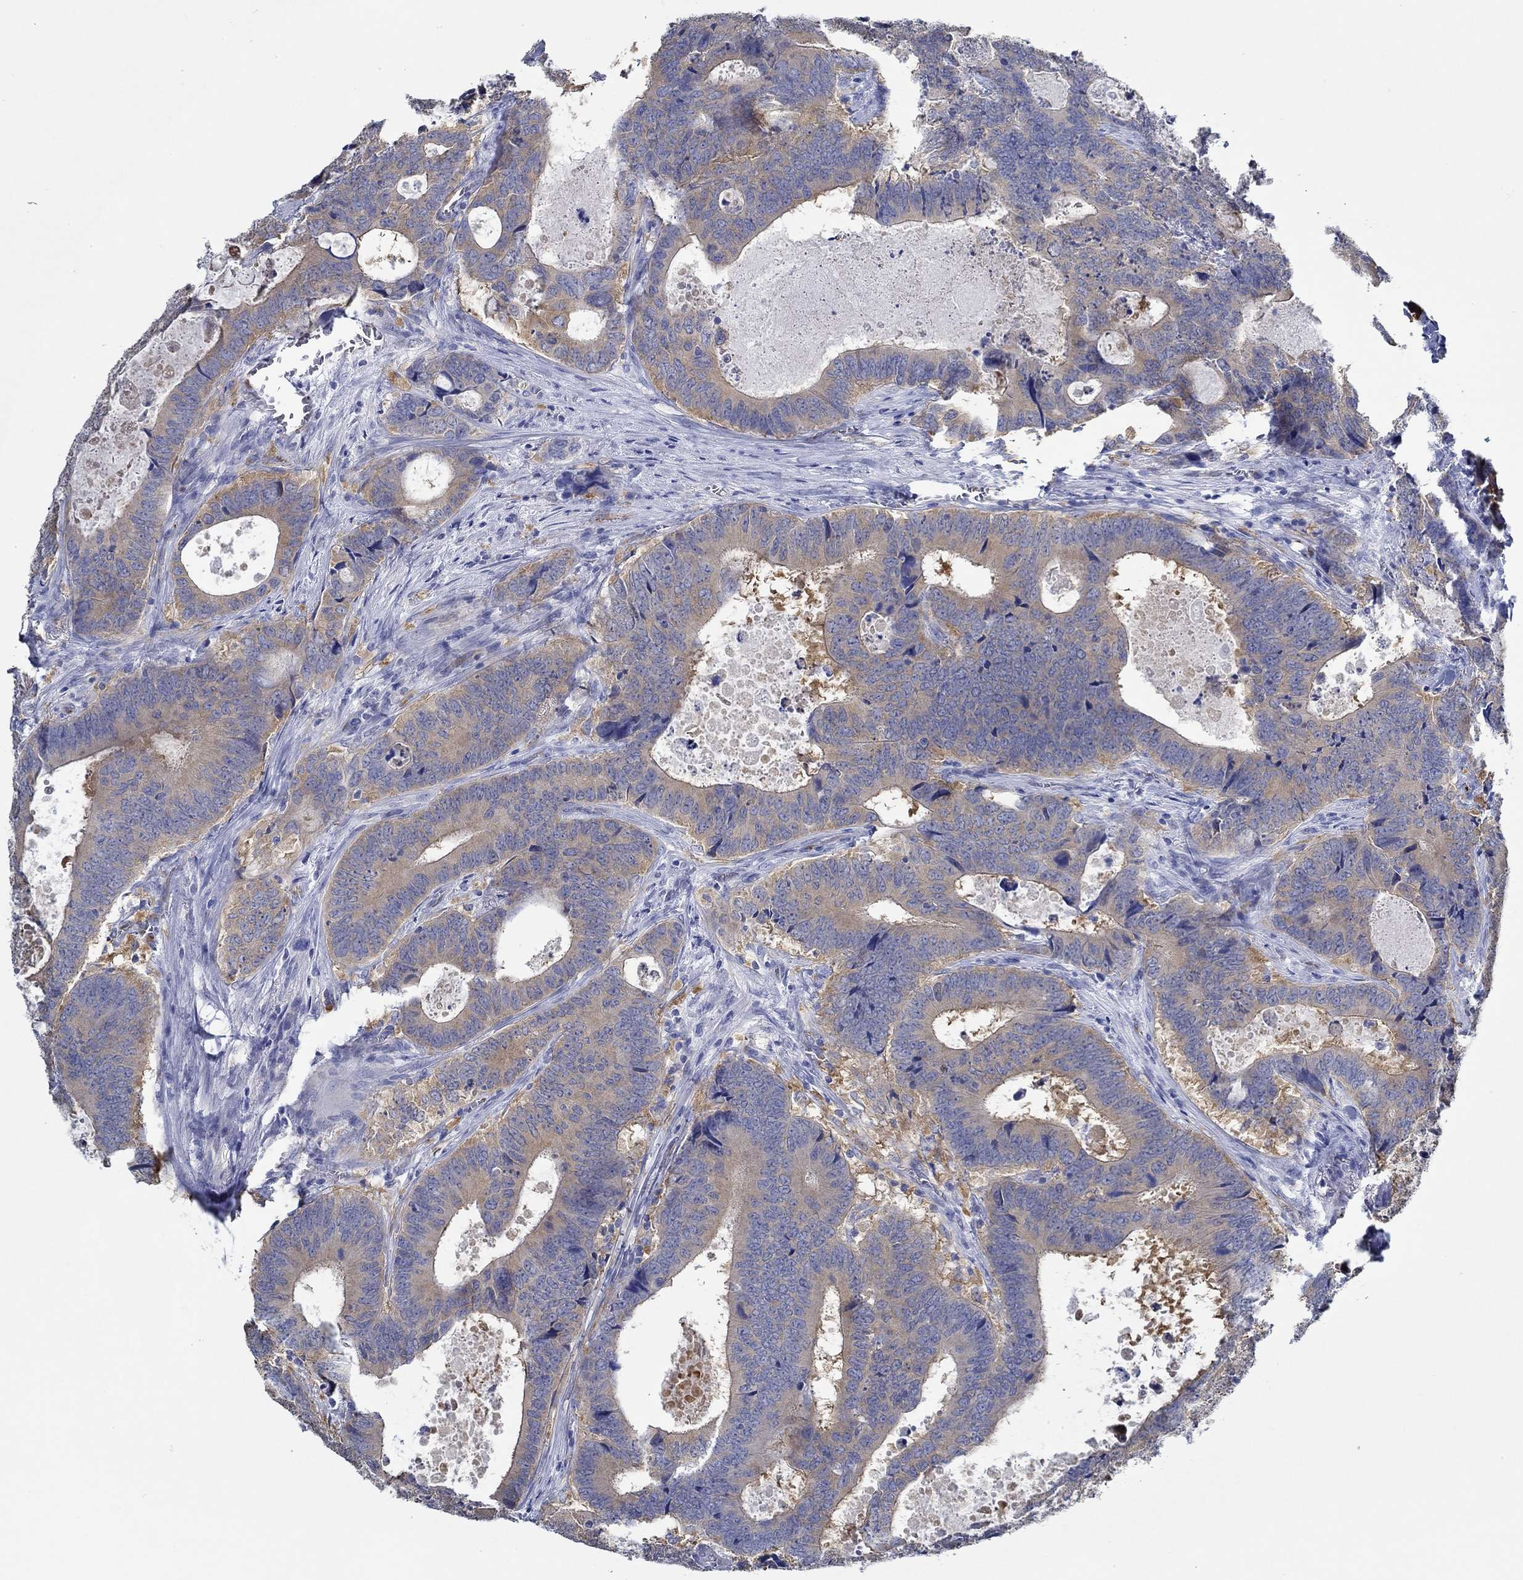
{"staining": {"intensity": "weak", "quantity": "25%-75%", "location": "cytoplasmic/membranous"}, "tissue": "colorectal cancer", "cell_type": "Tumor cells", "image_type": "cancer", "snomed": [{"axis": "morphology", "description": "Adenocarcinoma, NOS"}, {"axis": "topography", "description": "Colon"}], "caption": "A brown stain shows weak cytoplasmic/membranous positivity of a protein in colorectal cancer (adenocarcinoma) tumor cells.", "gene": "SLC27A3", "patient": {"sex": "female", "age": 82}}